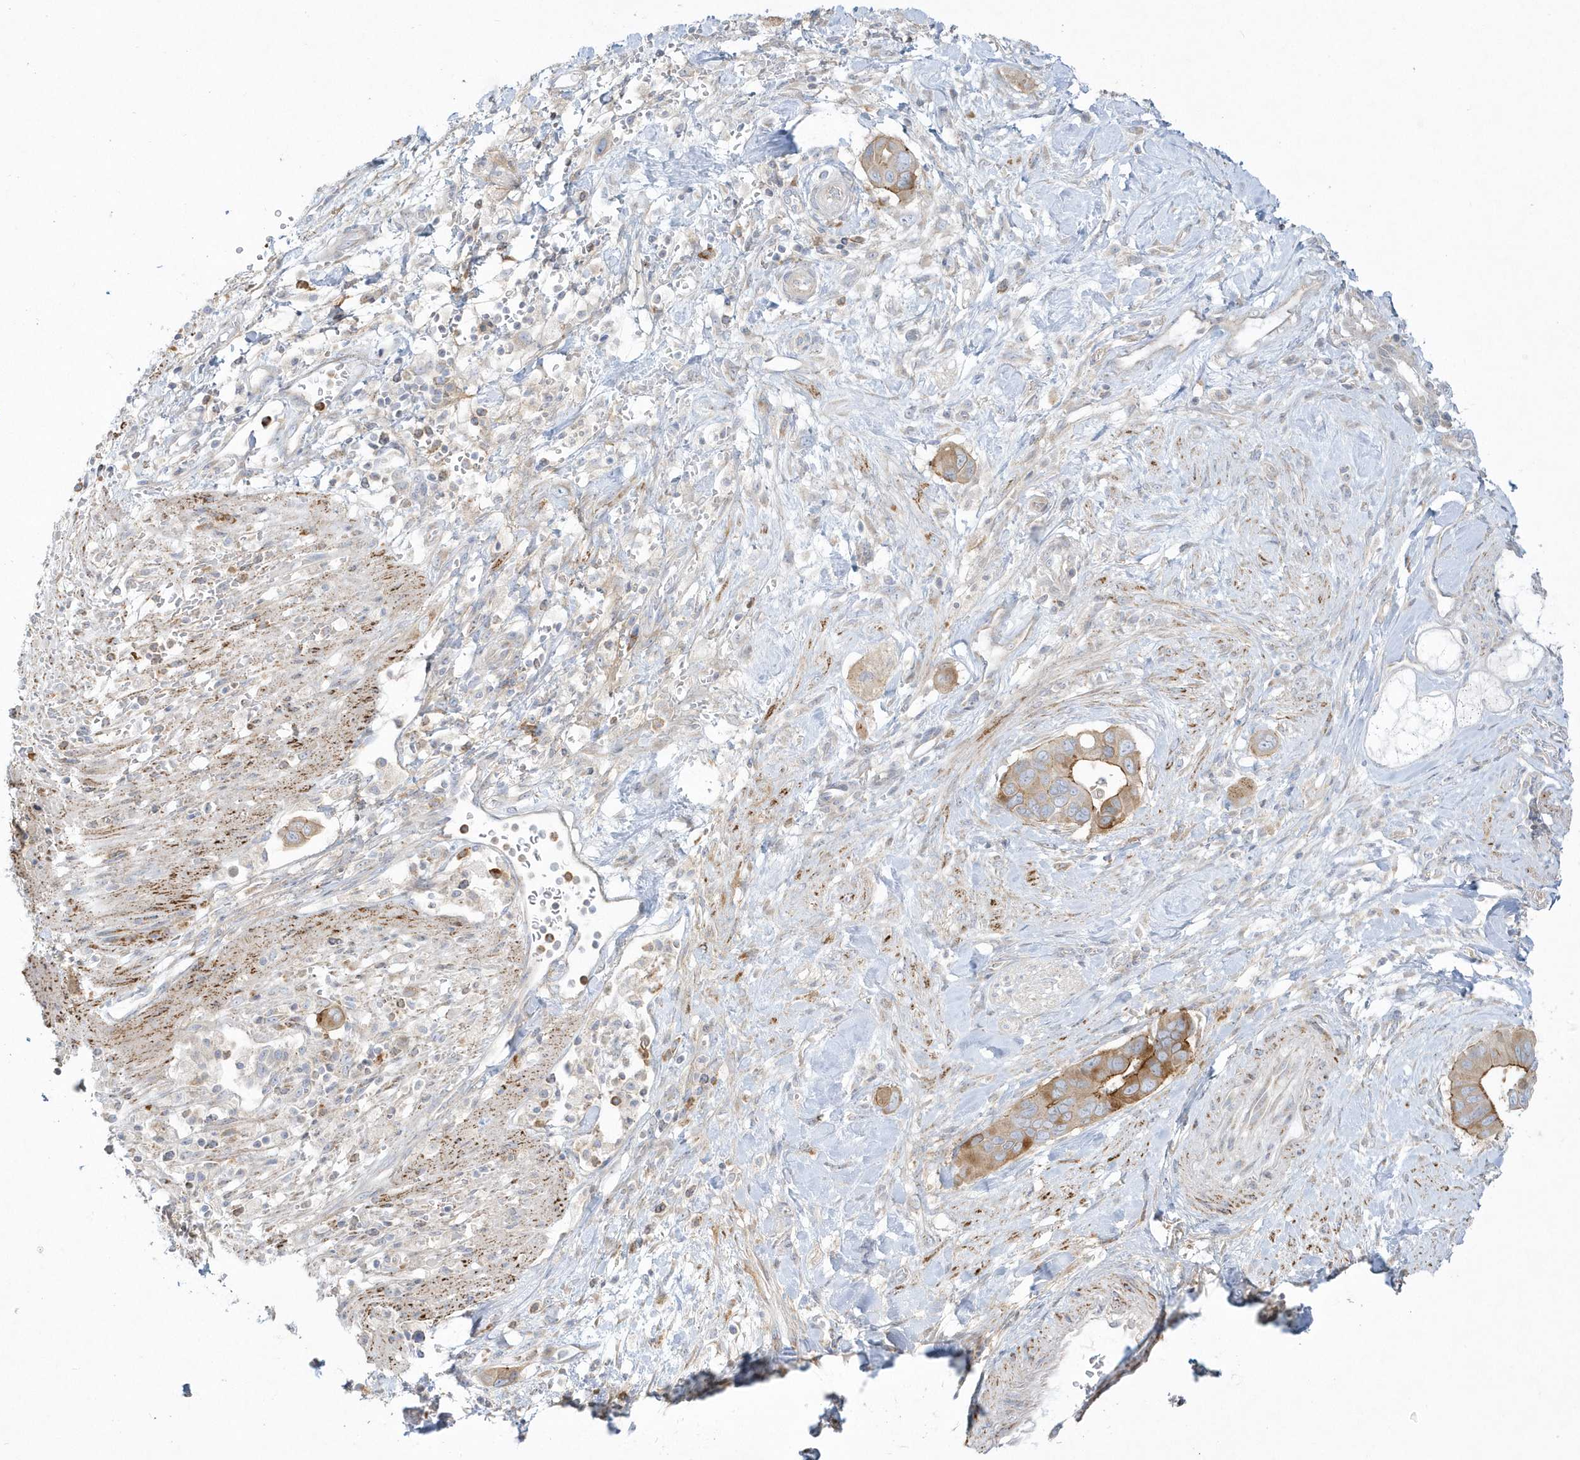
{"staining": {"intensity": "moderate", "quantity": ">75%", "location": "cytoplasmic/membranous"}, "tissue": "pancreatic cancer", "cell_type": "Tumor cells", "image_type": "cancer", "snomed": [{"axis": "morphology", "description": "Adenocarcinoma, NOS"}, {"axis": "topography", "description": "Pancreas"}], "caption": "An image of human pancreatic adenocarcinoma stained for a protein demonstrates moderate cytoplasmic/membranous brown staining in tumor cells.", "gene": "DNAJC18", "patient": {"sex": "male", "age": 68}}